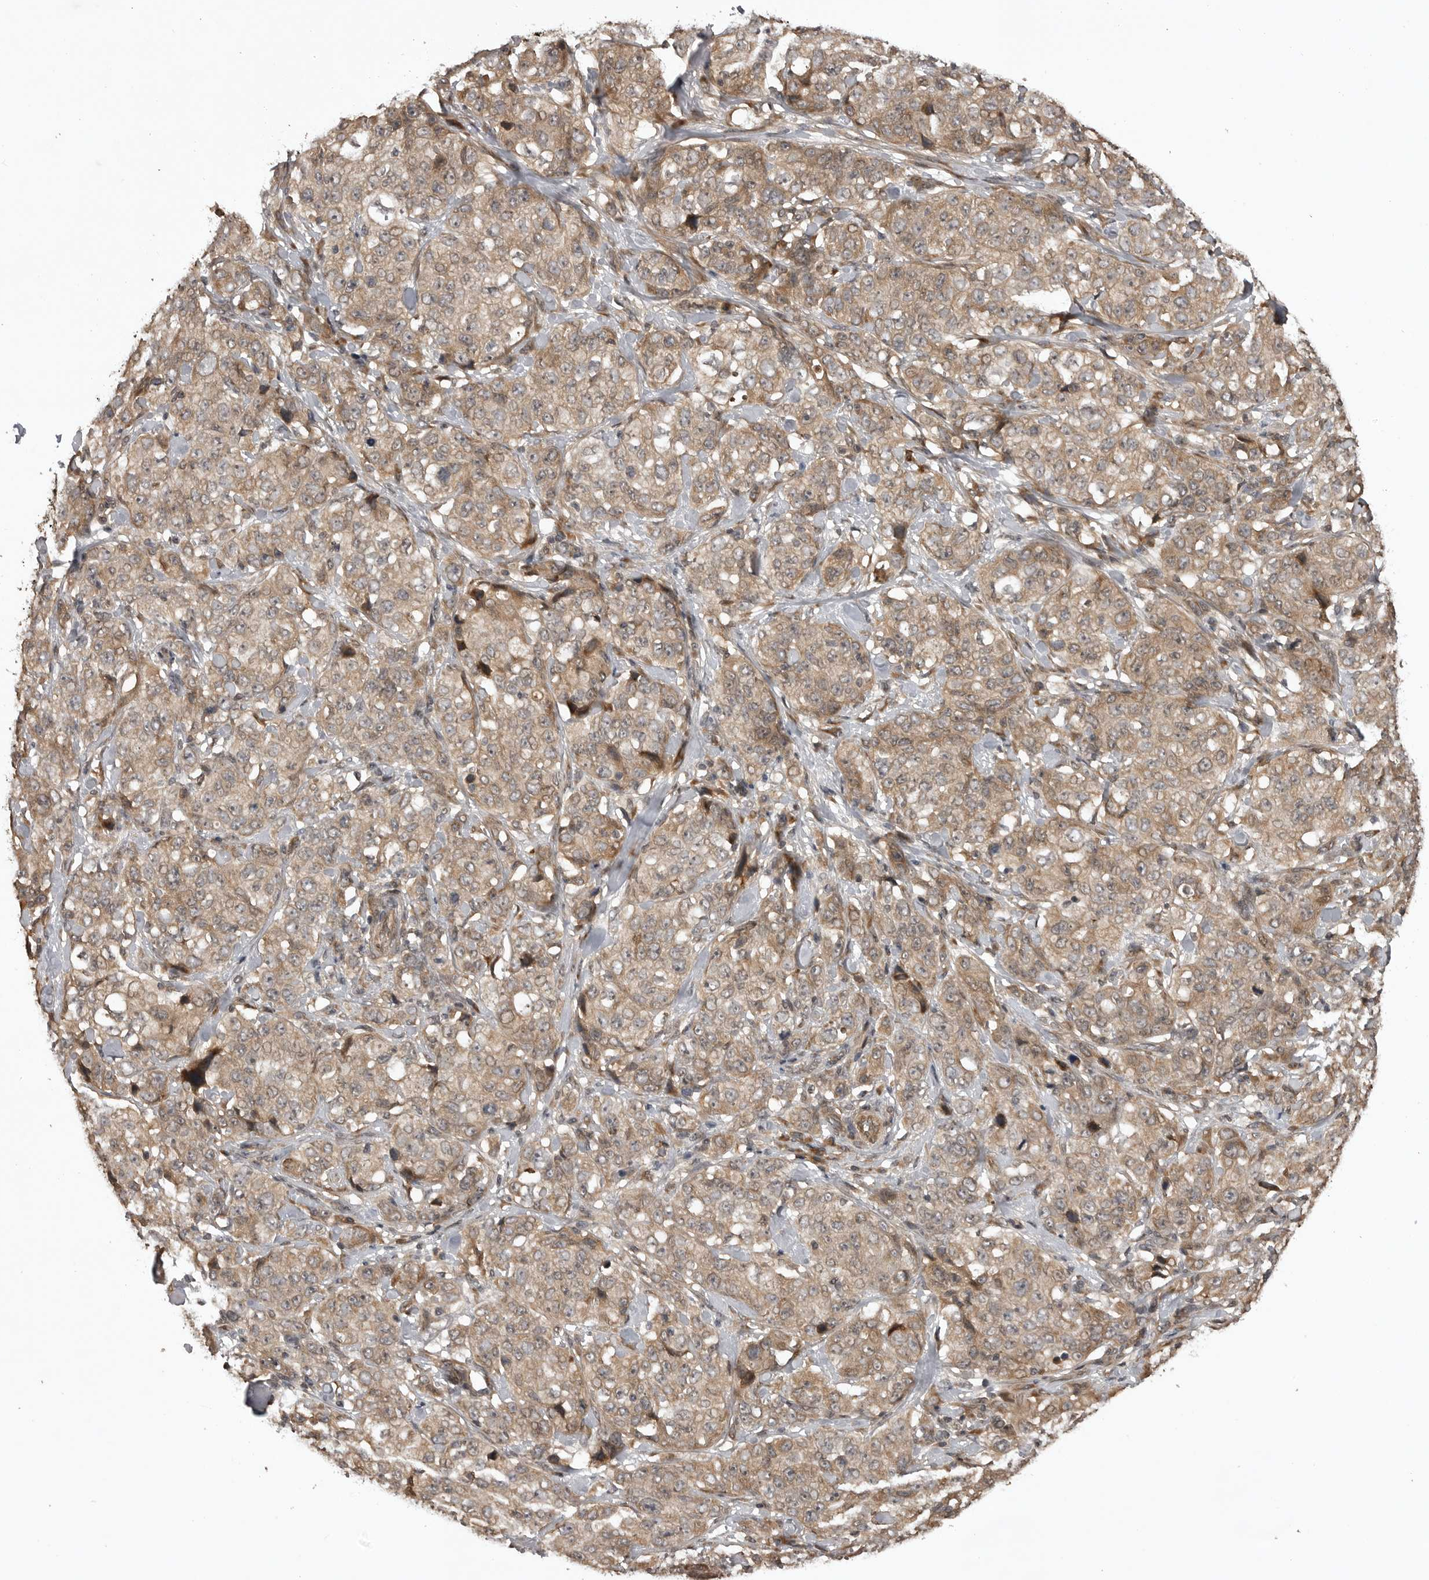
{"staining": {"intensity": "weak", "quantity": ">75%", "location": "cytoplasmic/membranous"}, "tissue": "stomach cancer", "cell_type": "Tumor cells", "image_type": "cancer", "snomed": [{"axis": "morphology", "description": "Adenocarcinoma, NOS"}, {"axis": "topography", "description": "Stomach"}], "caption": "High-magnification brightfield microscopy of adenocarcinoma (stomach) stained with DAB (3,3'-diaminobenzidine) (brown) and counterstained with hematoxylin (blue). tumor cells exhibit weak cytoplasmic/membranous expression is seen in approximately>75% of cells. (DAB IHC, brown staining for protein, blue staining for nuclei).", "gene": "AKAP7", "patient": {"sex": "male", "age": 48}}